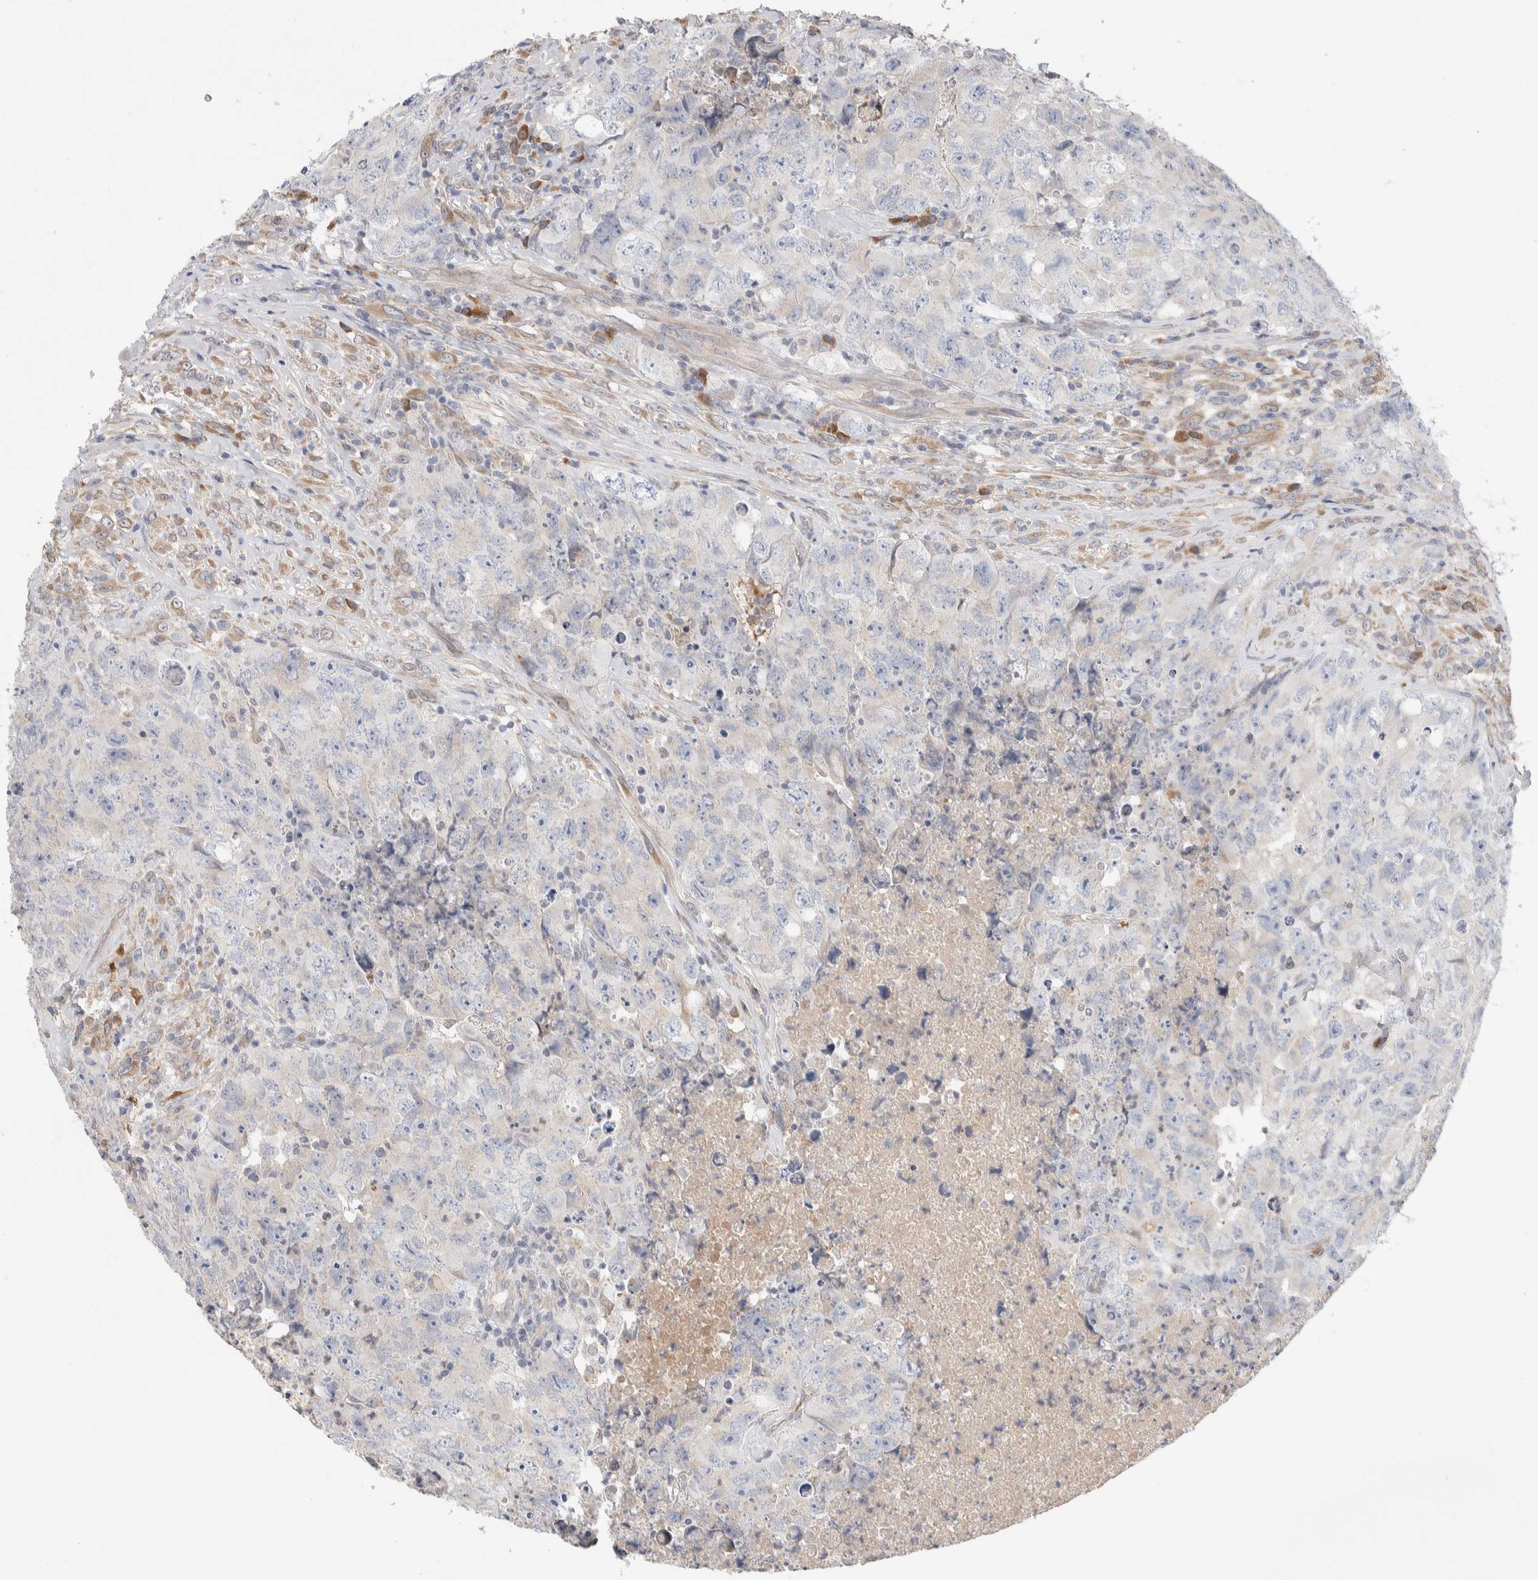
{"staining": {"intensity": "negative", "quantity": "none", "location": "none"}, "tissue": "testis cancer", "cell_type": "Tumor cells", "image_type": "cancer", "snomed": [{"axis": "morphology", "description": "Carcinoma, Embryonal, NOS"}, {"axis": "topography", "description": "Testis"}], "caption": "High magnification brightfield microscopy of testis embryonal carcinoma stained with DAB (3,3'-diaminobenzidine) (brown) and counterstained with hematoxylin (blue): tumor cells show no significant staining.", "gene": "RUSF1", "patient": {"sex": "male", "age": 32}}